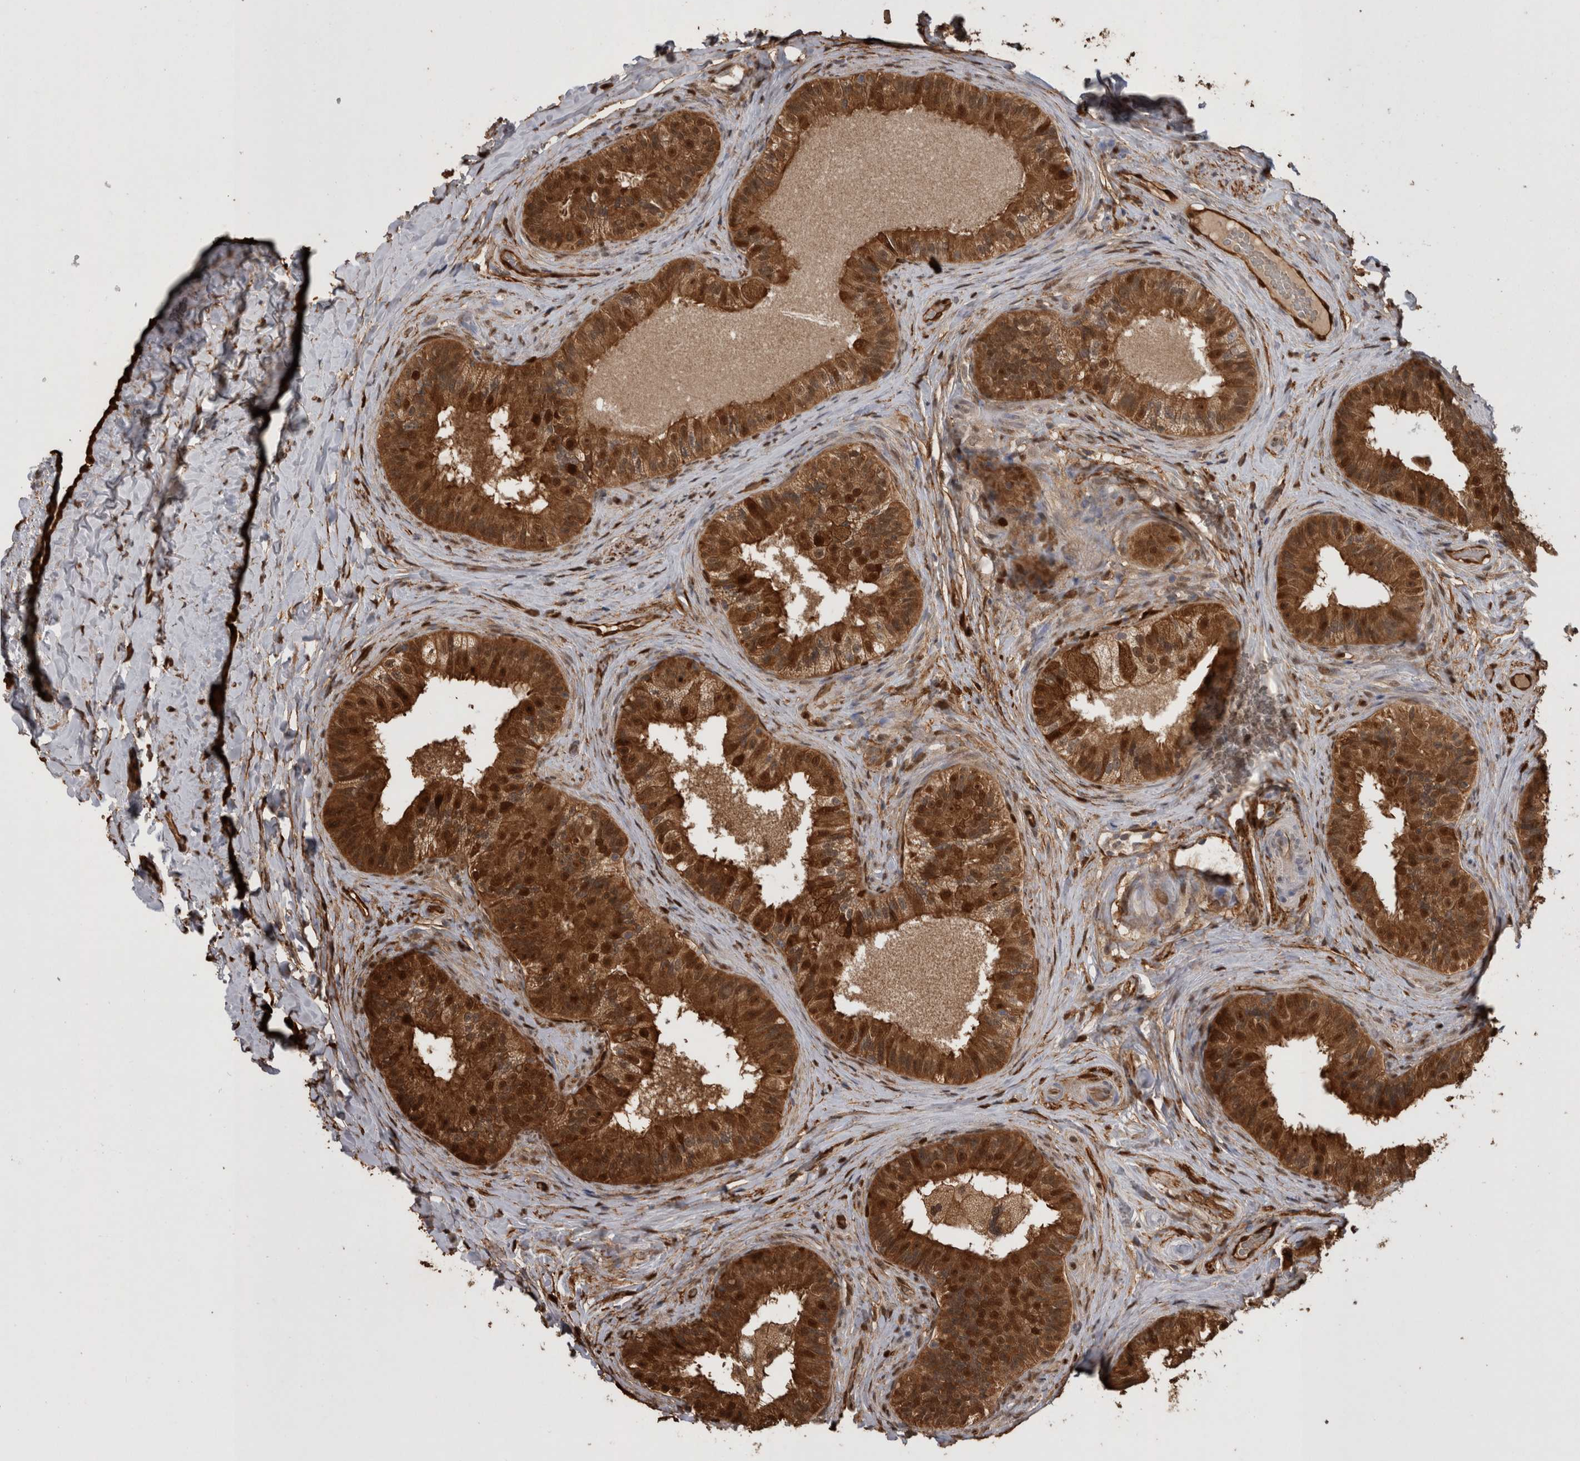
{"staining": {"intensity": "strong", "quantity": ">75%", "location": "cytoplasmic/membranous,nuclear"}, "tissue": "epididymis", "cell_type": "Glandular cells", "image_type": "normal", "snomed": [{"axis": "morphology", "description": "Normal tissue, NOS"}, {"axis": "topography", "description": "Epididymis"}], "caption": "Brown immunohistochemical staining in unremarkable epididymis exhibits strong cytoplasmic/membranous,nuclear expression in approximately >75% of glandular cells.", "gene": "LXN", "patient": {"sex": "male", "age": 49}}